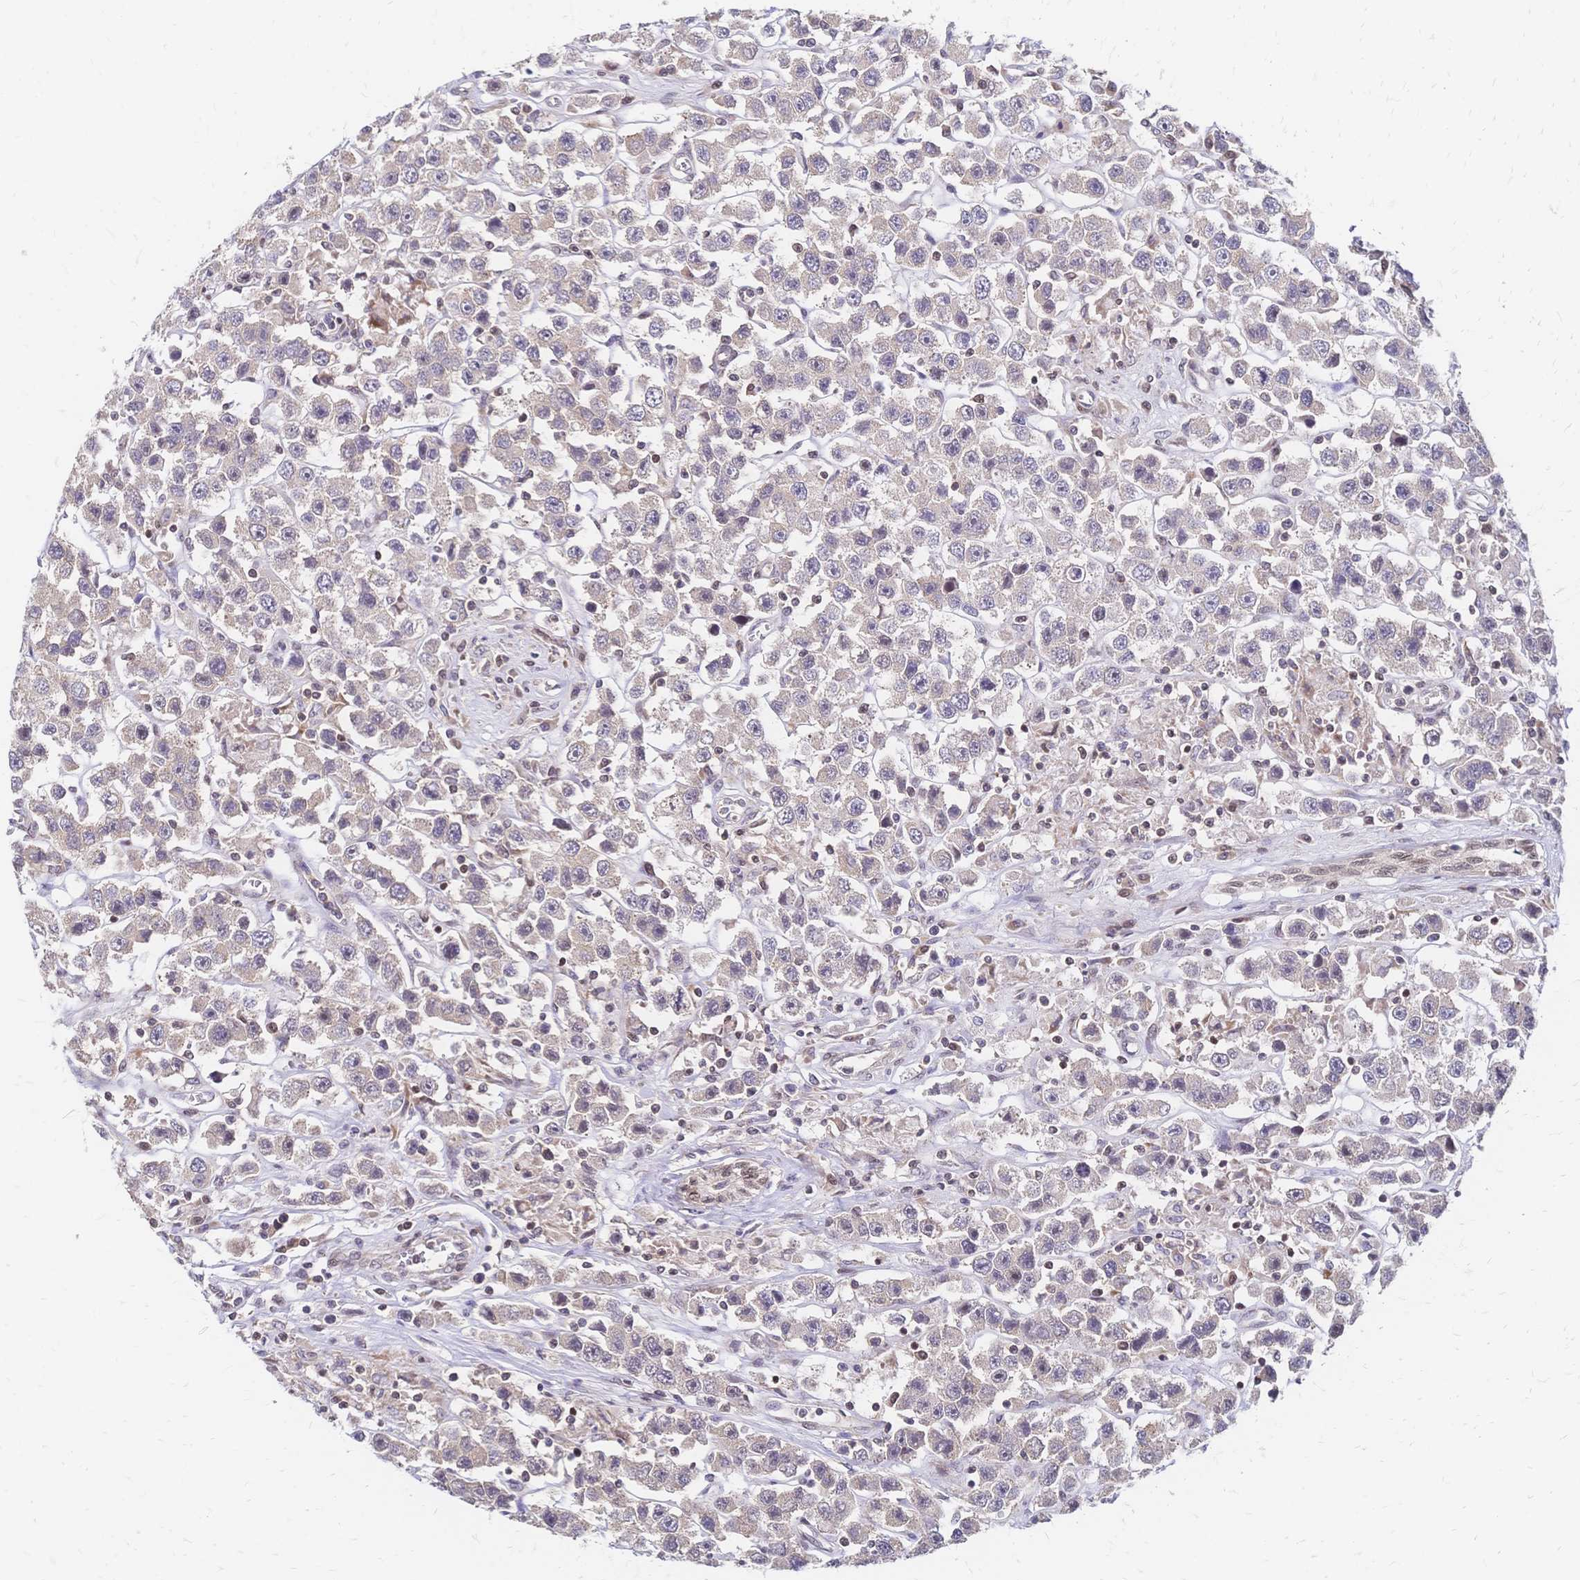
{"staining": {"intensity": "negative", "quantity": "none", "location": "none"}, "tissue": "testis cancer", "cell_type": "Tumor cells", "image_type": "cancer", "snomed": [{"axis": "morphology", "description": "Seminoma, NOS"}, {"axis": "topography", "description": "Testis"}], "caption": "Immunohistochemistry histopathology image of neoplastic tissue: testis cancer (seminoma) stained with DAB (3,3'-diaminobenzidine) demonstrates no significant protein expression in tumor cells. (Stains: DAB (3,3'-diaminobenzidine) IHC with hematoxylin counter stain, Microscopy: brightfield microscopy at high magnification).", "gene": "CBX7", "patient": {"sex": "male", "age": 45}}